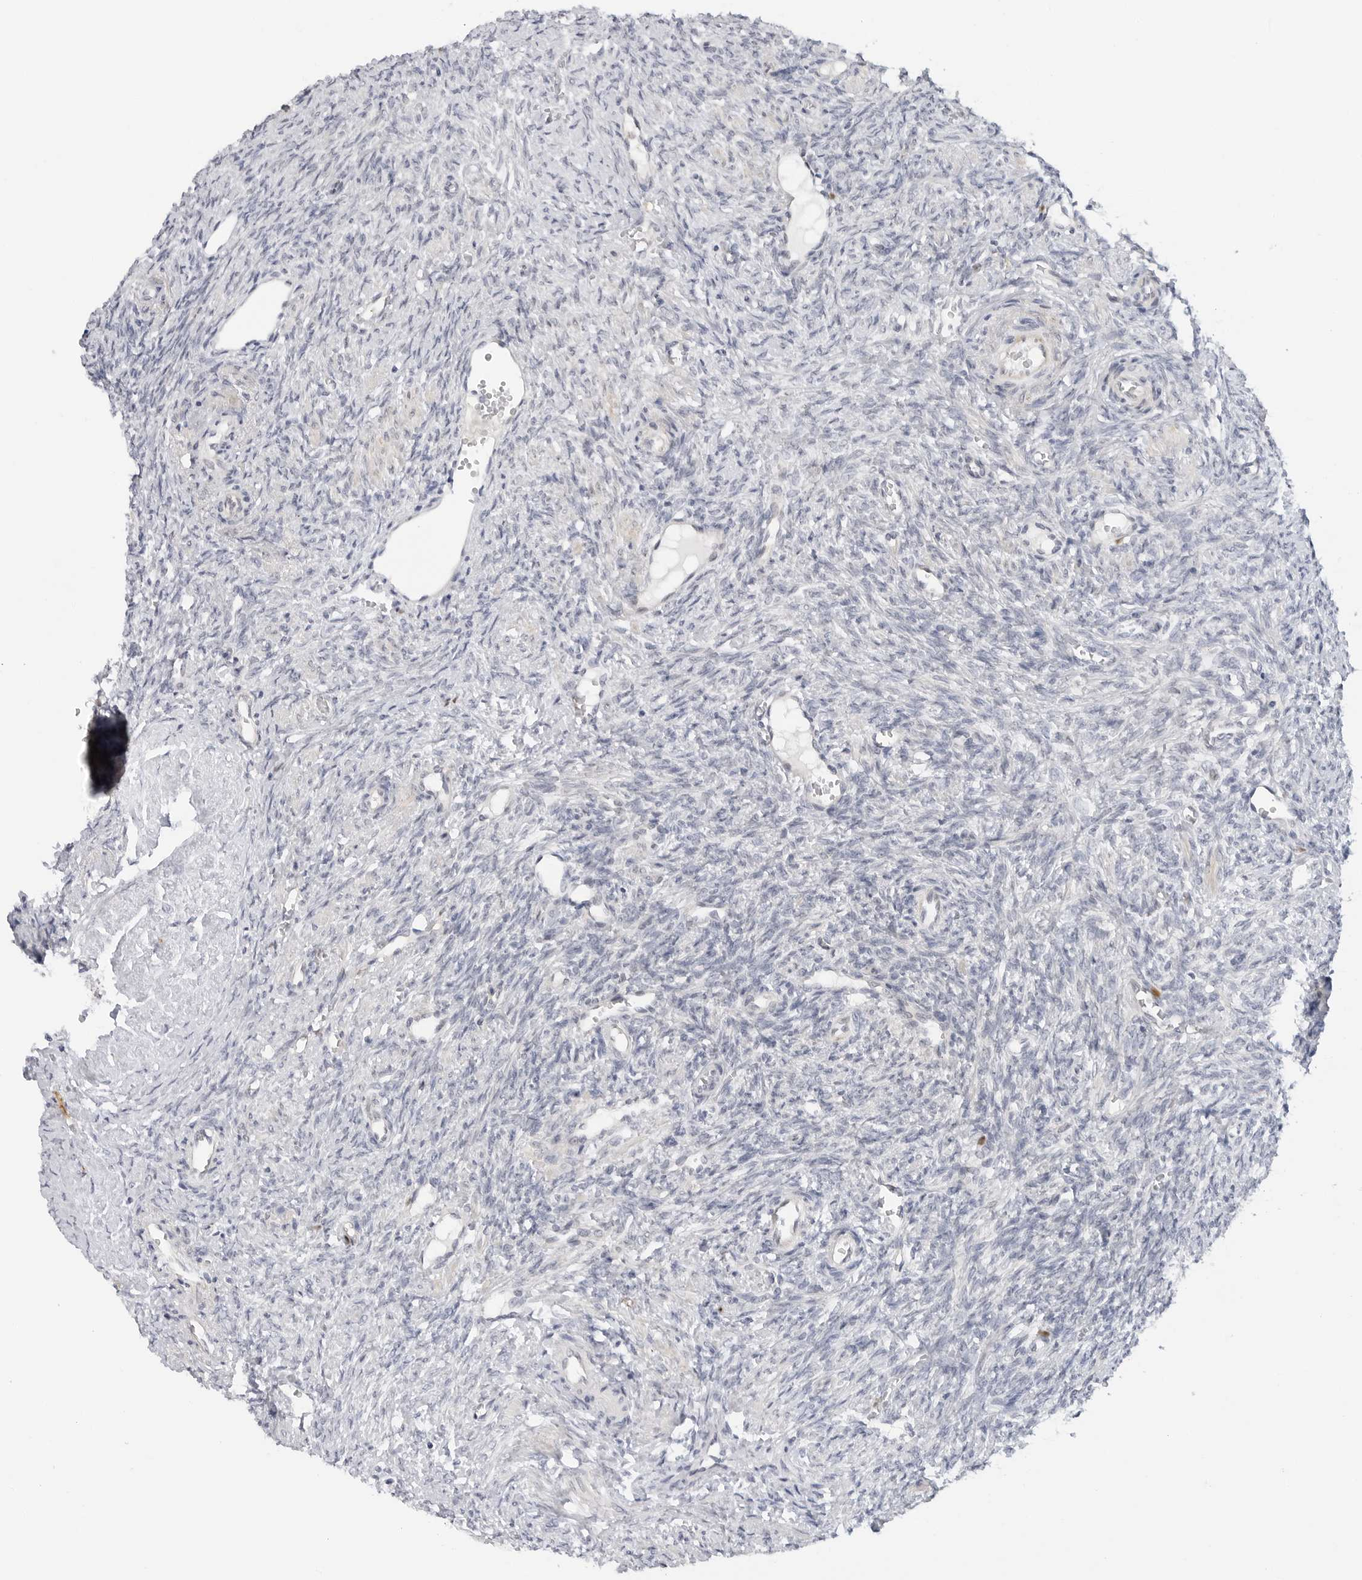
{"staining": {"intensity": "negative", "quantity": "none", "location": "none"}, "tissue": "ovary", "cell_type": "Follicle cells", "image_type": "normal", "snomed": [{"axis": "morphology", "description": "Normal tissue, NOS"}, {"axis": "topography", "description": "Ovary"}], "caption": "Immunohistochemical staining of benign human ovary reveals no significant expression in follicle cells. Nuclei are stained in blue.", "gene": "MAP2K5", "patient": {"sex": "female", "age": 41}}